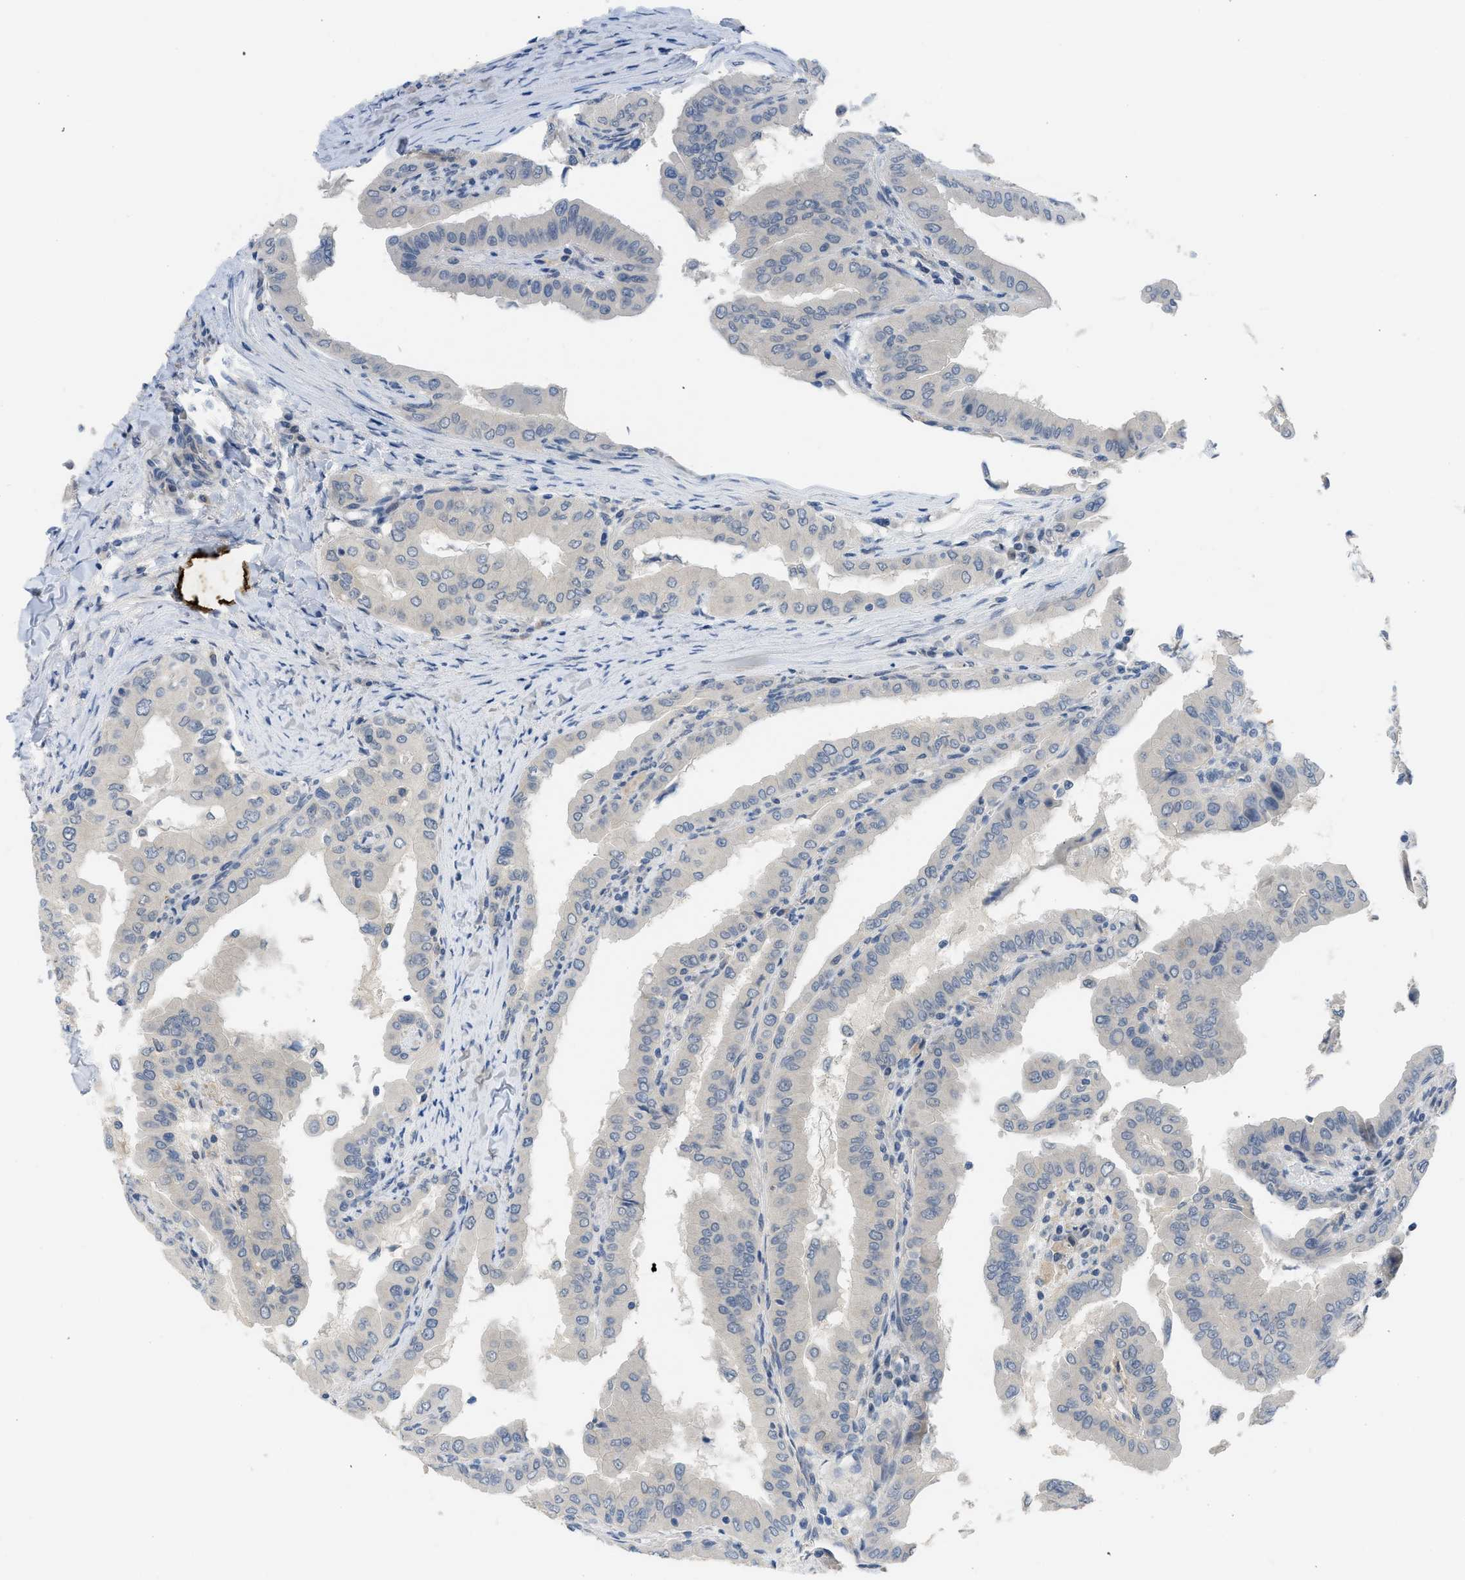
{"staining": {"intensity": "negative", "quantity": "none", "location": "none"}, "tissue": "thyroid cancer", "cell_type": "Tumor cells", "image_type": "cancer", "snomed": [{"axis": "morphology", "description": "Papillary adenocarcinoma, NOS"}, {"axis": "topography", "description": "Thyroid gland"}], "caption": "Image shows no significant protein expression in tumor cells of thyroid cancer (papillary adenocarcinoma). (DAB IHC, high magnification).", "gene": "TNFAIP1", "patient": {"sex": "male", "age": 33}}